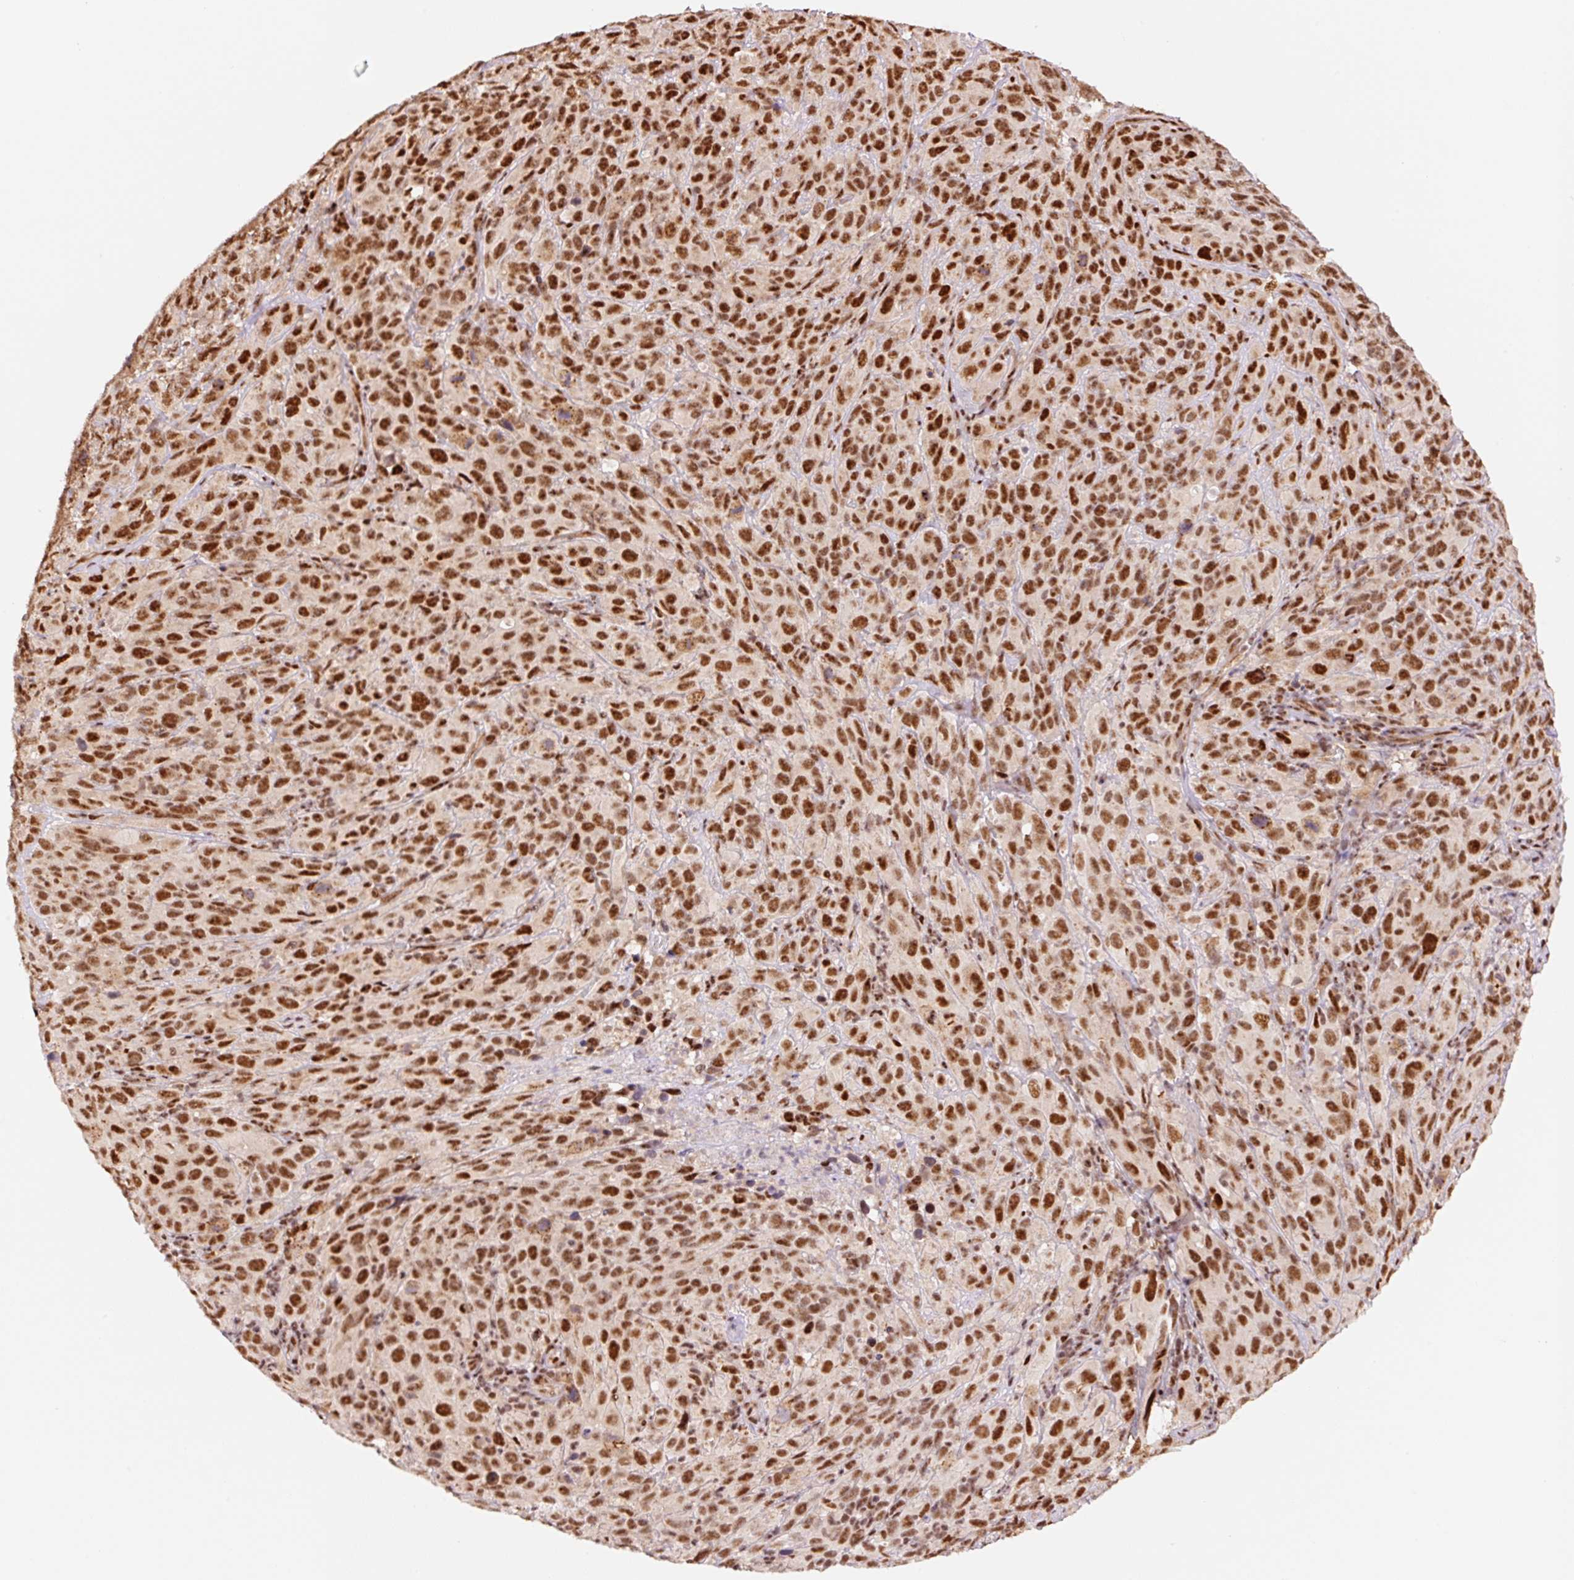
{"staining": {"intensity": "strong", "quantity": ">75%", "location": "nuclear"}, "tissue": "cervical cancer", "cell_type": "Tumor cells", "image_type": "cancer", "snomed": [{"axis": "morphology", "description": "Squamous cell carcinoma, NOS"}, {"axis": "topography", "description": "Cervix"}], "caption": "IHC of human cervical cancer exhibits high levels of strong nuclear expression in approximately >75% of tumor cells. The protein of interest is stained brown, and the nuclei are stained in blue (DAB IHC with brightfield microscopy, high magnification).", "gene": "INTS8", "patient": {"sex": "female", "age": 51}}